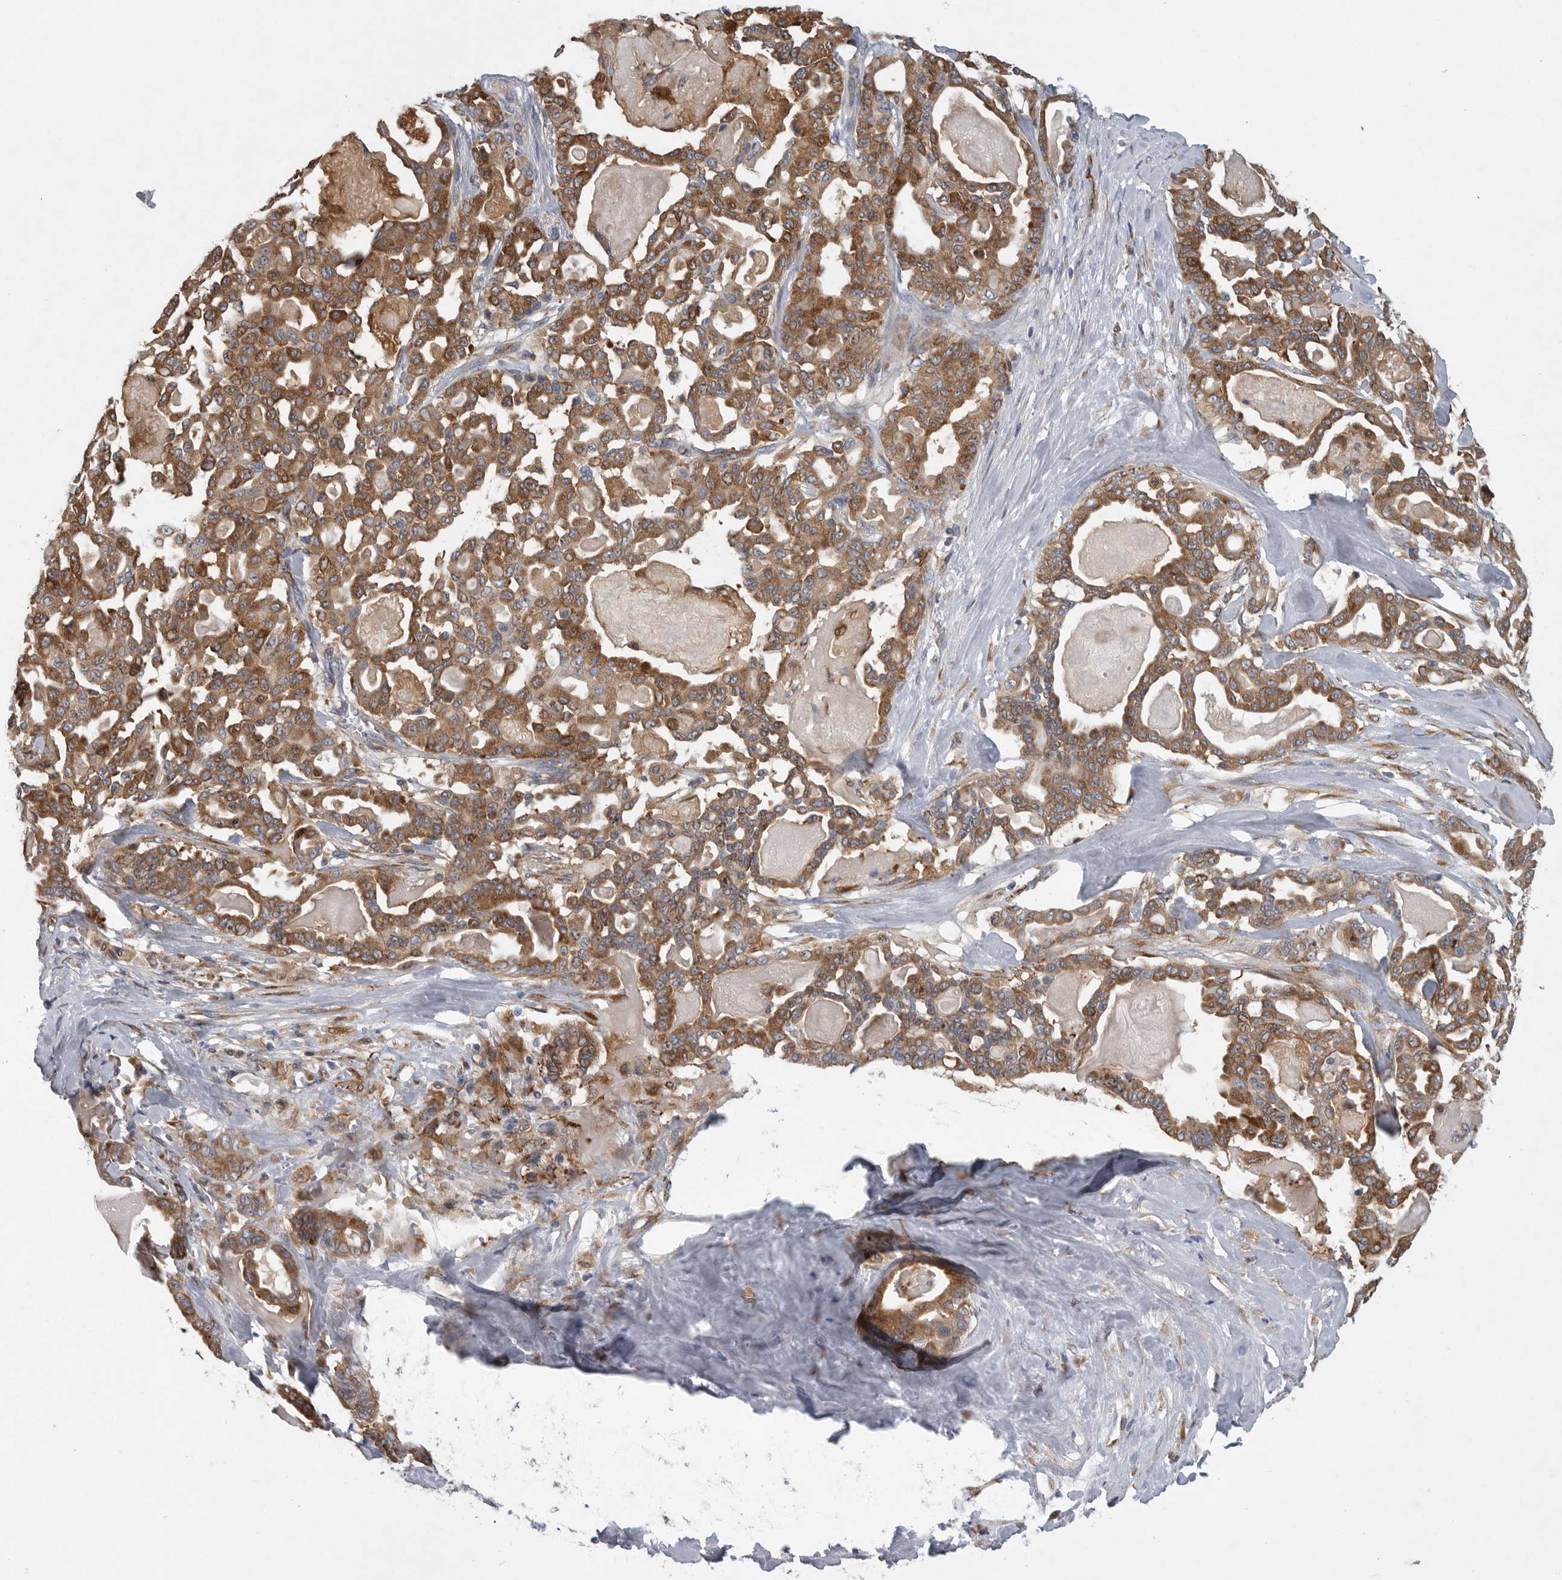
{"staining": {"intensity": "moderate", "quantity": ">75%", "location": "cytoplasmic/membranous"}, "tissue": "pancreatic cancer", "cell_type": "Tumor cells", "image_type": "cancer", "snomed": [{"axis": "morphology", "description": "Adenocarcinoma, NOS"}, {"axis": "topography", "description": "Pancreas"}], "caption": "This micrograph demonstrates immunohistochemistry (IHC) staining of adenocarcinoma (pancreatic), with medium moderate cytoplasmic/membranous staining in about >75% of tumor cells.", "gene": "MINPP1", "patient": {"sex": "male", "age": 63}}